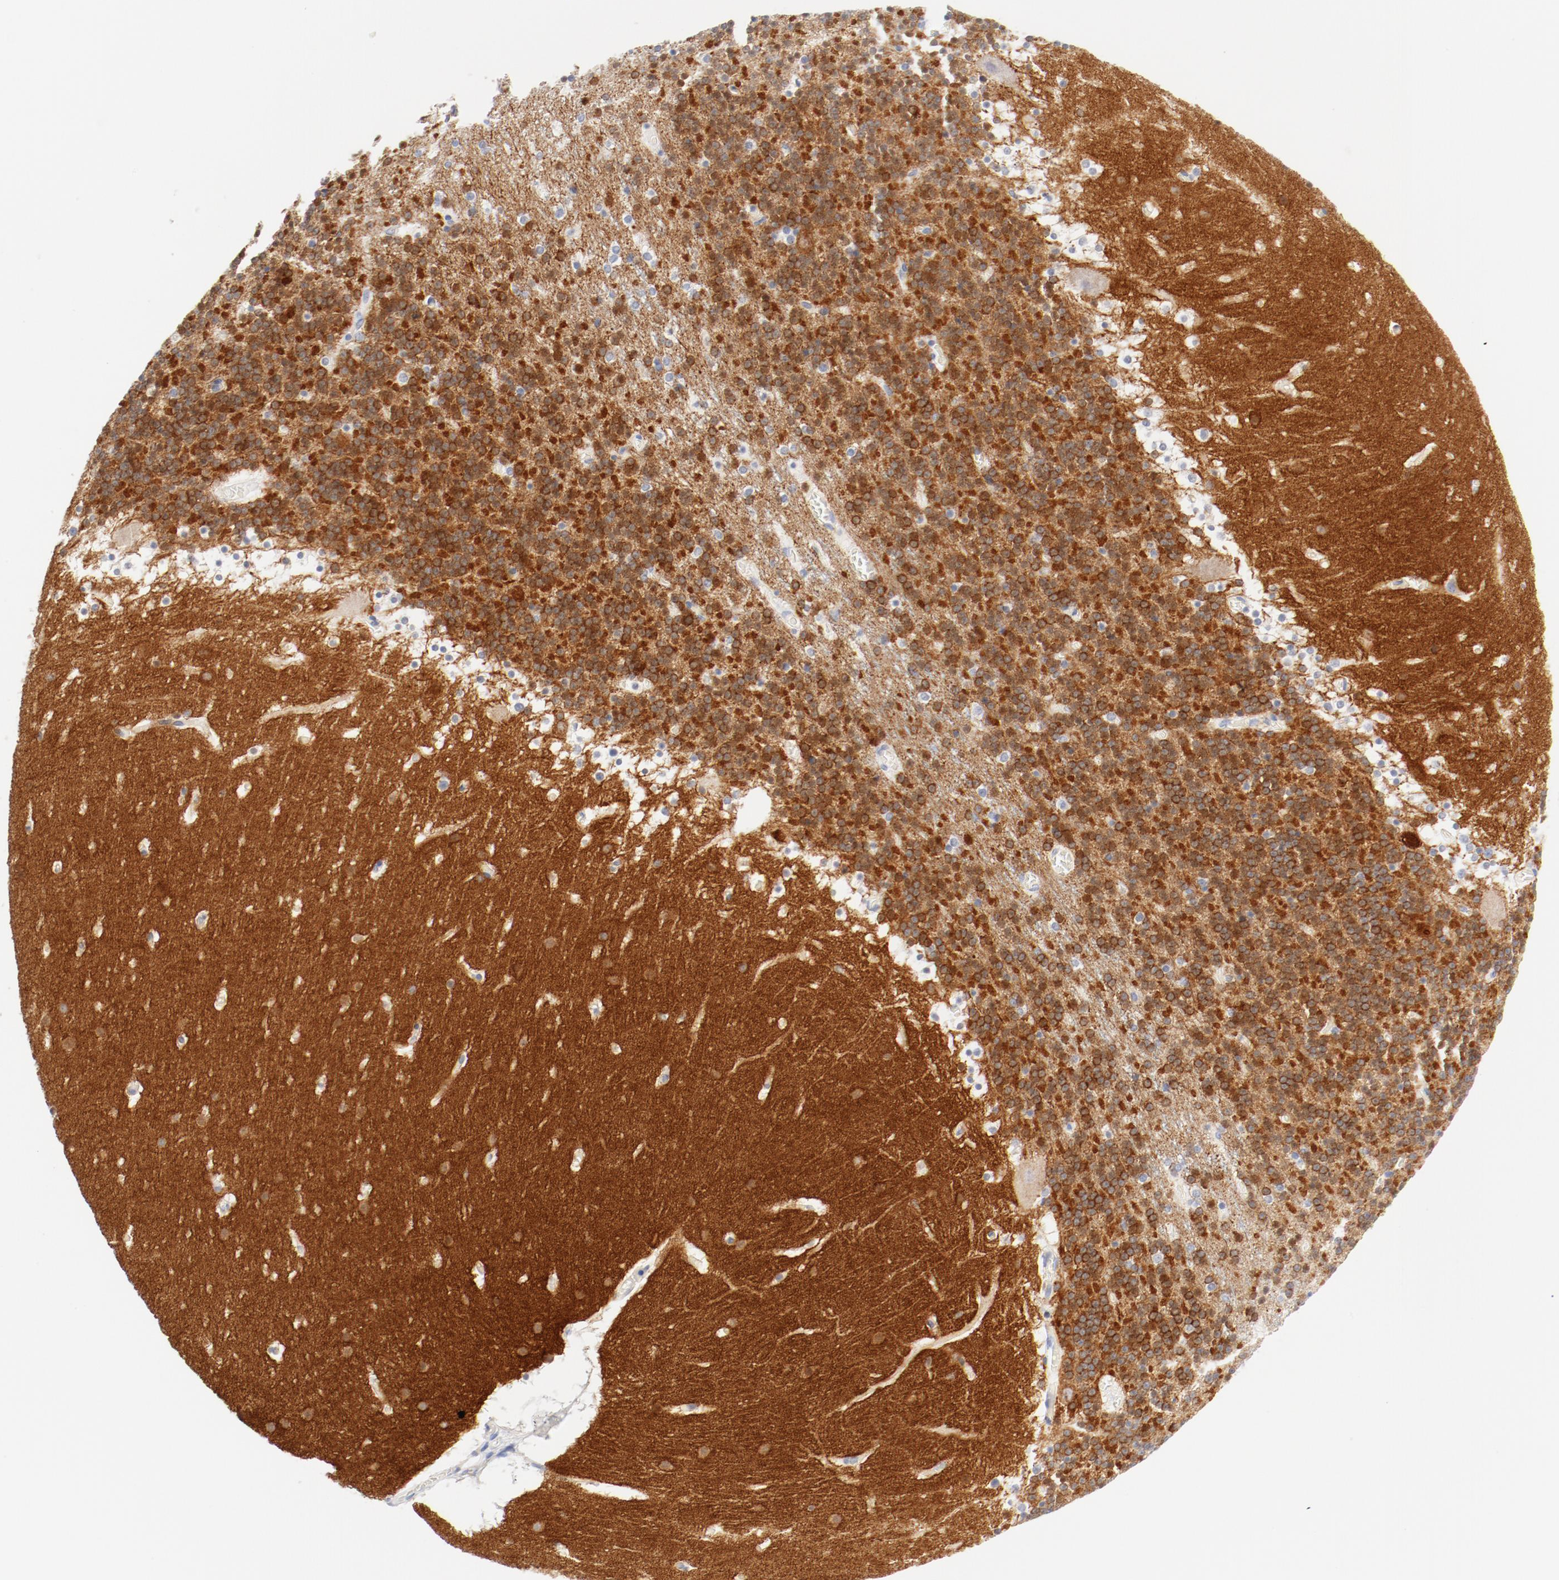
{"staining": {"intensity": "moderate", "quantity": "25%-75%", "location": "cytoplasmic/membranous"}, "tissue": "cerebellum", "cell_type": "Cells in granular layer", "image_type": "normal", "snomed": [{"axis": "morphology", "description": "Normal tissue, NOS"}, {"axis": "topography", "description": "Cerebellum"}], "caption": "Protein staining exhibits moderate cytoplasmic/membranous expression in about 25%-75% of cells in granular layer in normal cerebellum. (IHC, brightfield microscopy, high magnification).", "gene": "HOMER1", "patient": {"sex": "male", "age": 45}}